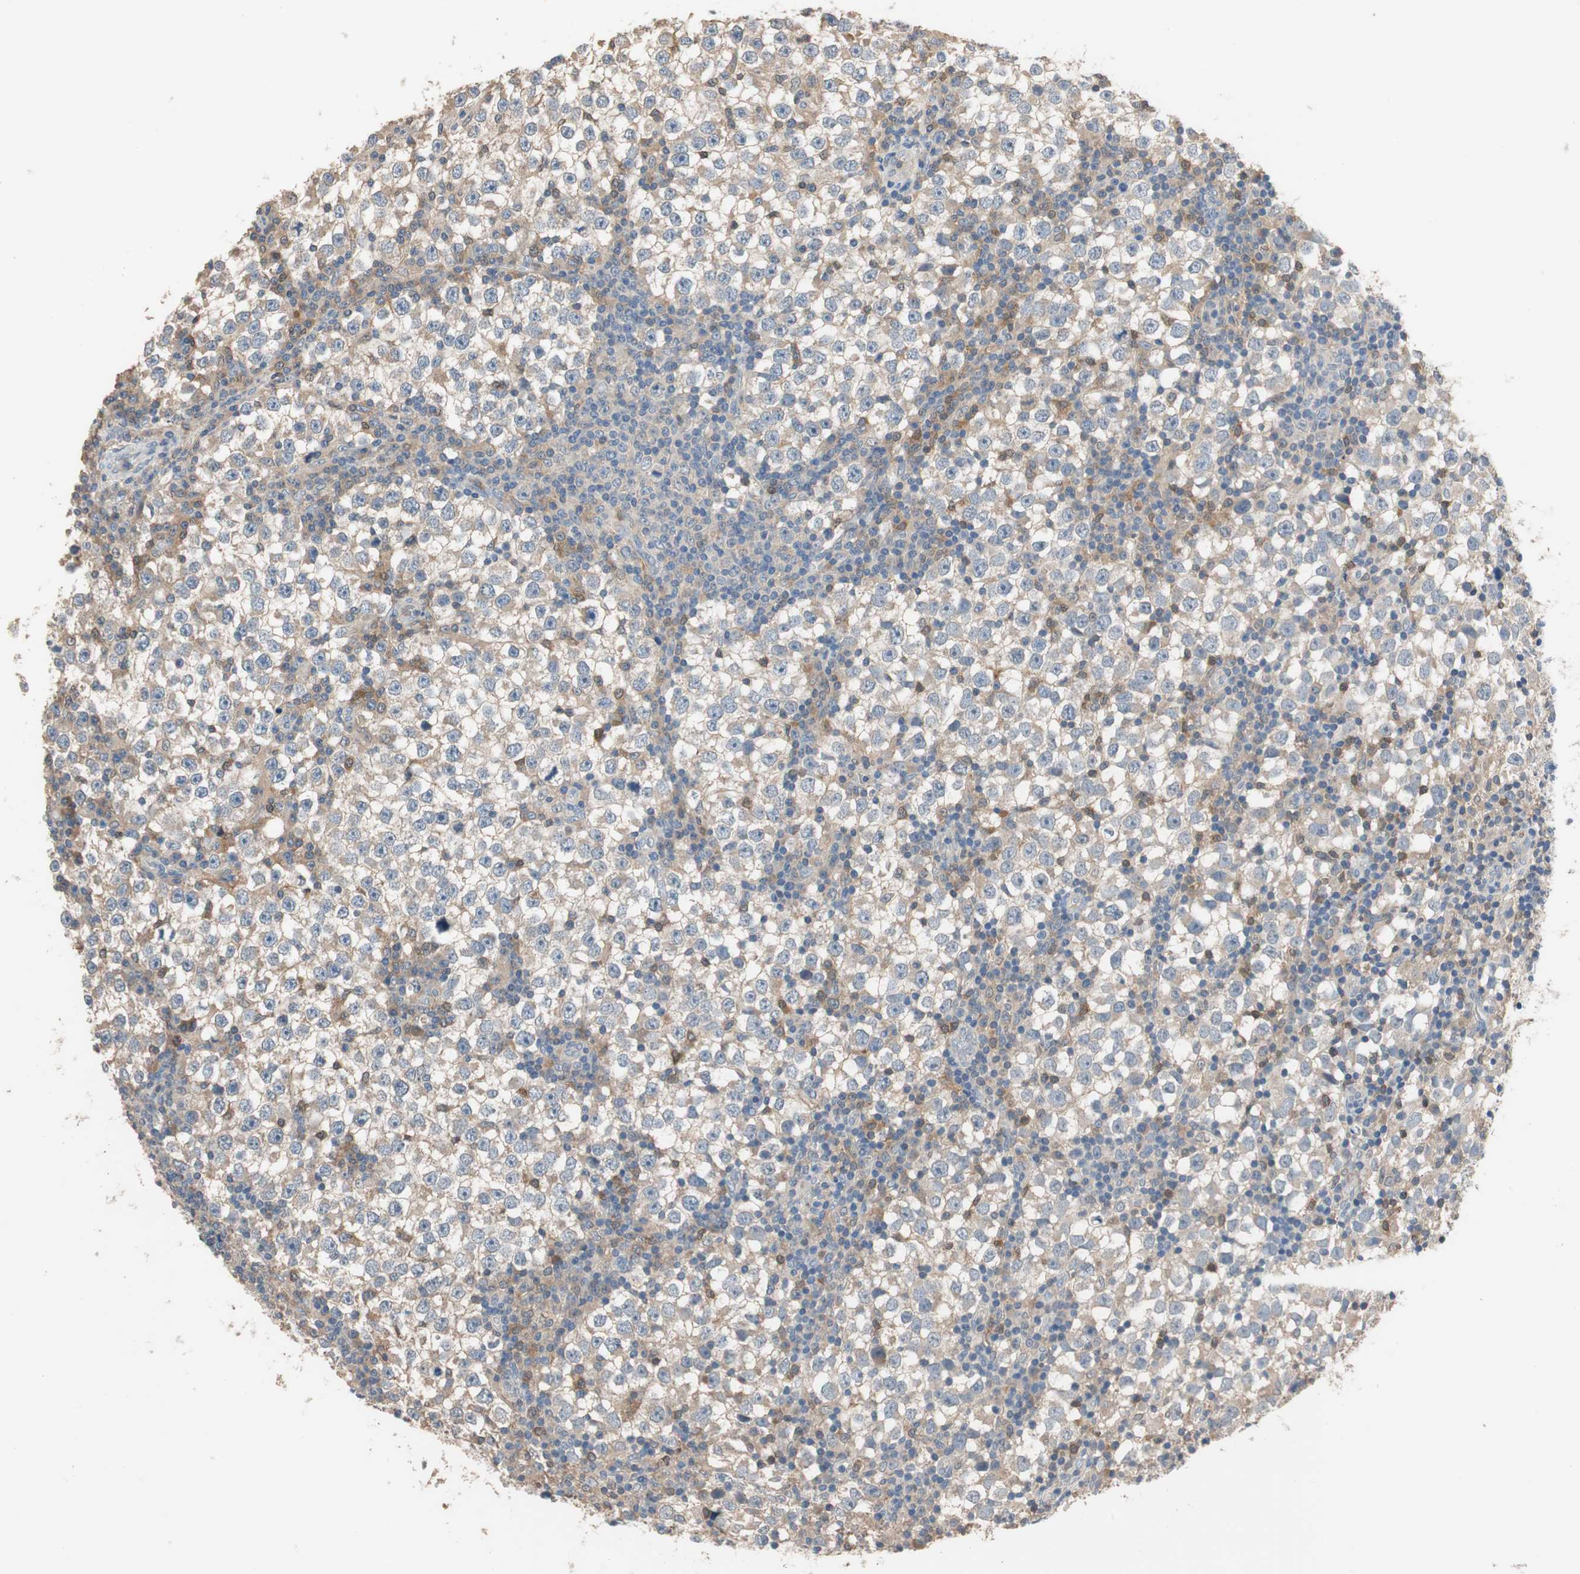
{"staining": {"intensity": "weak", "quantity": "25%-75%", "location": "cytoplasmic/membranous"}, "tissue": "testis cancer", "cell_type": "Tumor cells", "image_type": "cancer", "snomed": [{"axis": "morphology", "description": "Seminoma, NOS"}, {"axis": "topography", "description": "Testis"}], "caption": "Seminoma (testis) was stained to show a protein in brown. There is low levels of weak cytoplasmic/membranous staining in approximately 25%-75% of tumor cells. Nuclei are stained in blue.", "gene": "ADAP1", "patient": {"sex": "male", "age": 65}}